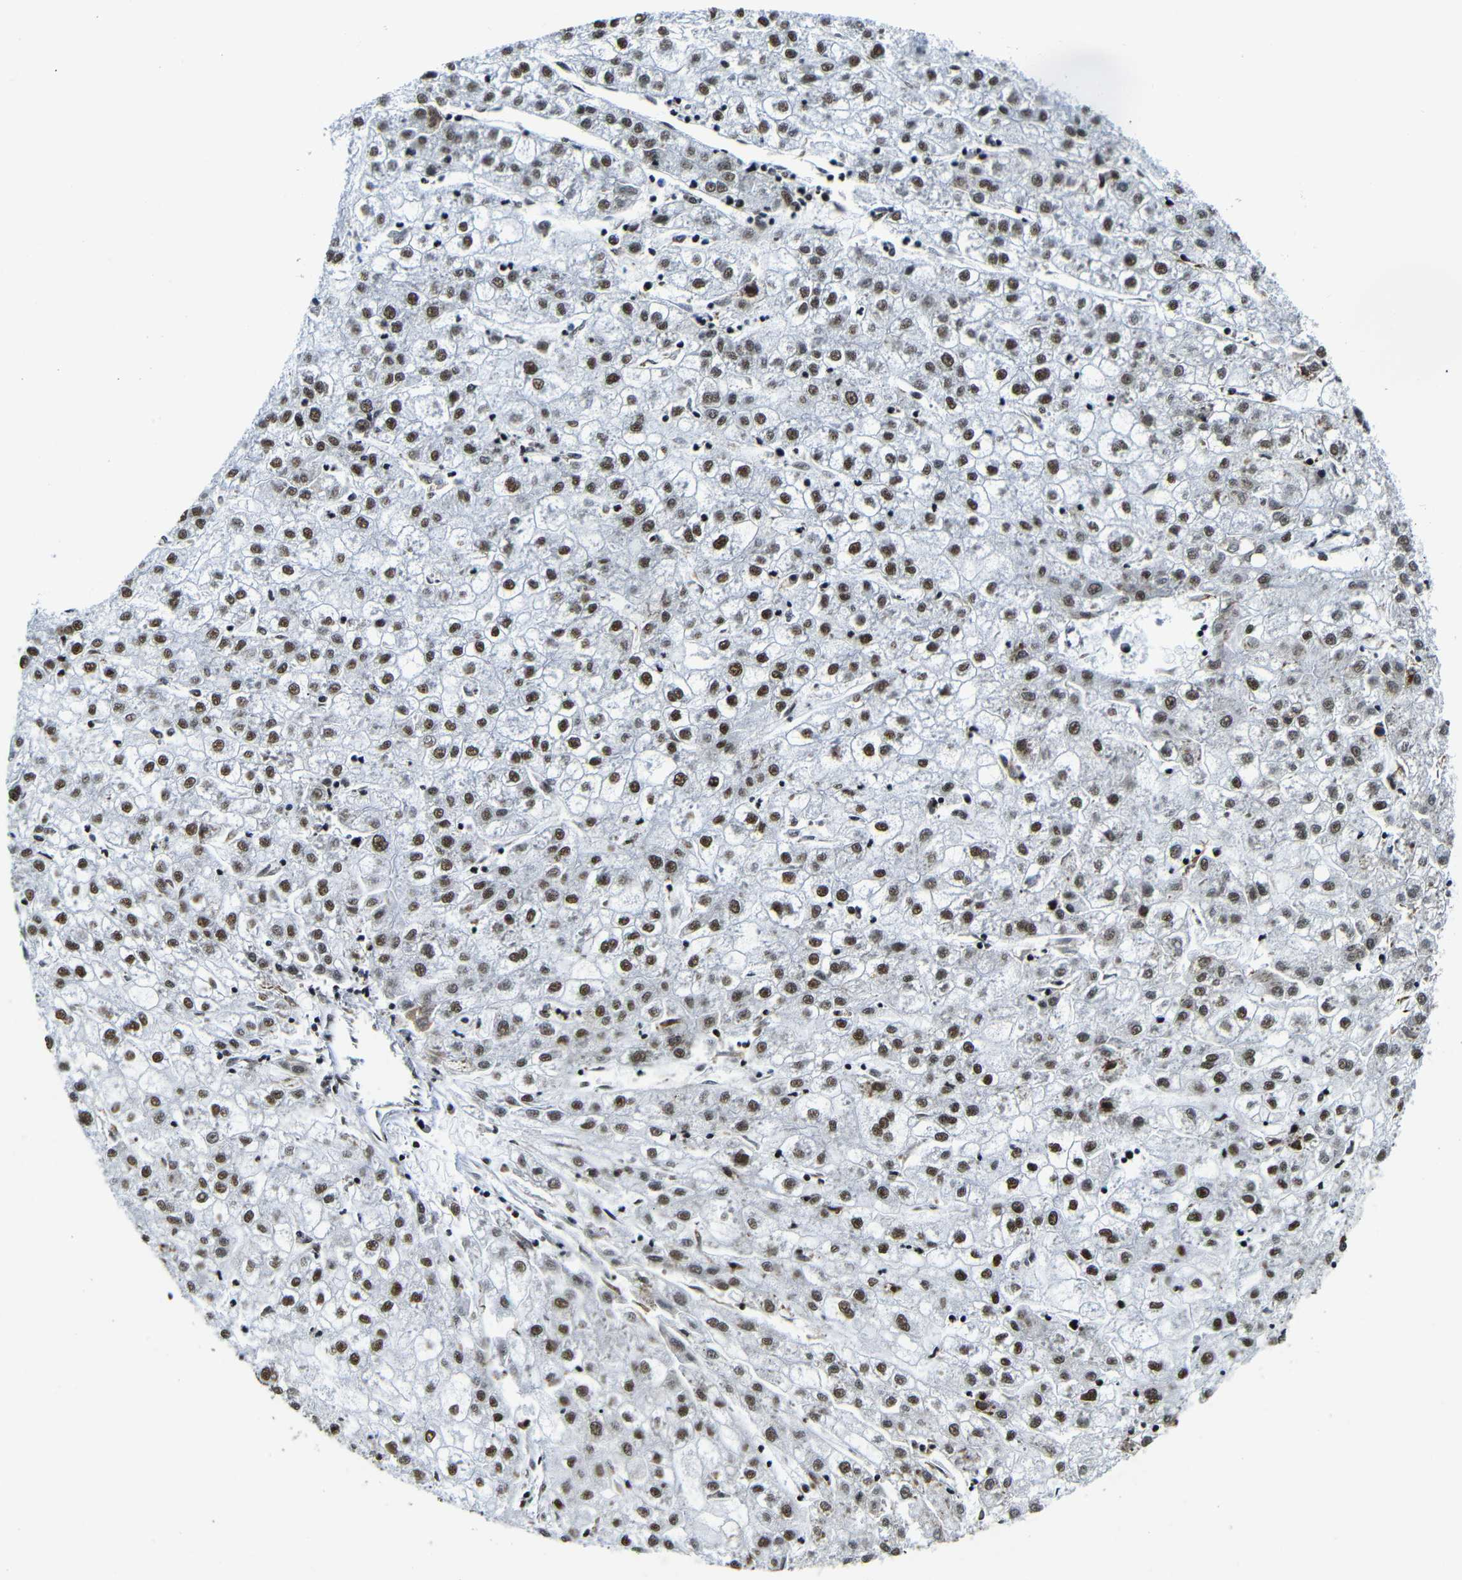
{"staining": {"intensity": "strong", "quantity": ">75%", "location": "nuclear"}, "tissue": "liver cancer", "cell_type": "Tumor cells", "image_type": "cancer", "snomed": [{"axis": "morphology", "description": "Carcinoma, Hepatocellular, NOS"}, {"axis": "topography", "description": "Liver"}], "caption": "A brown stain labels strong nuclear expression of a protein in human liver cancer tumor cells. The staining is performed using DAB brown chromogen to label protein expression. The nuclei are counter-stained blue using hematoxylin.", "gene": "SRSF1", "patient": {"sex": "male", "age": 72}}